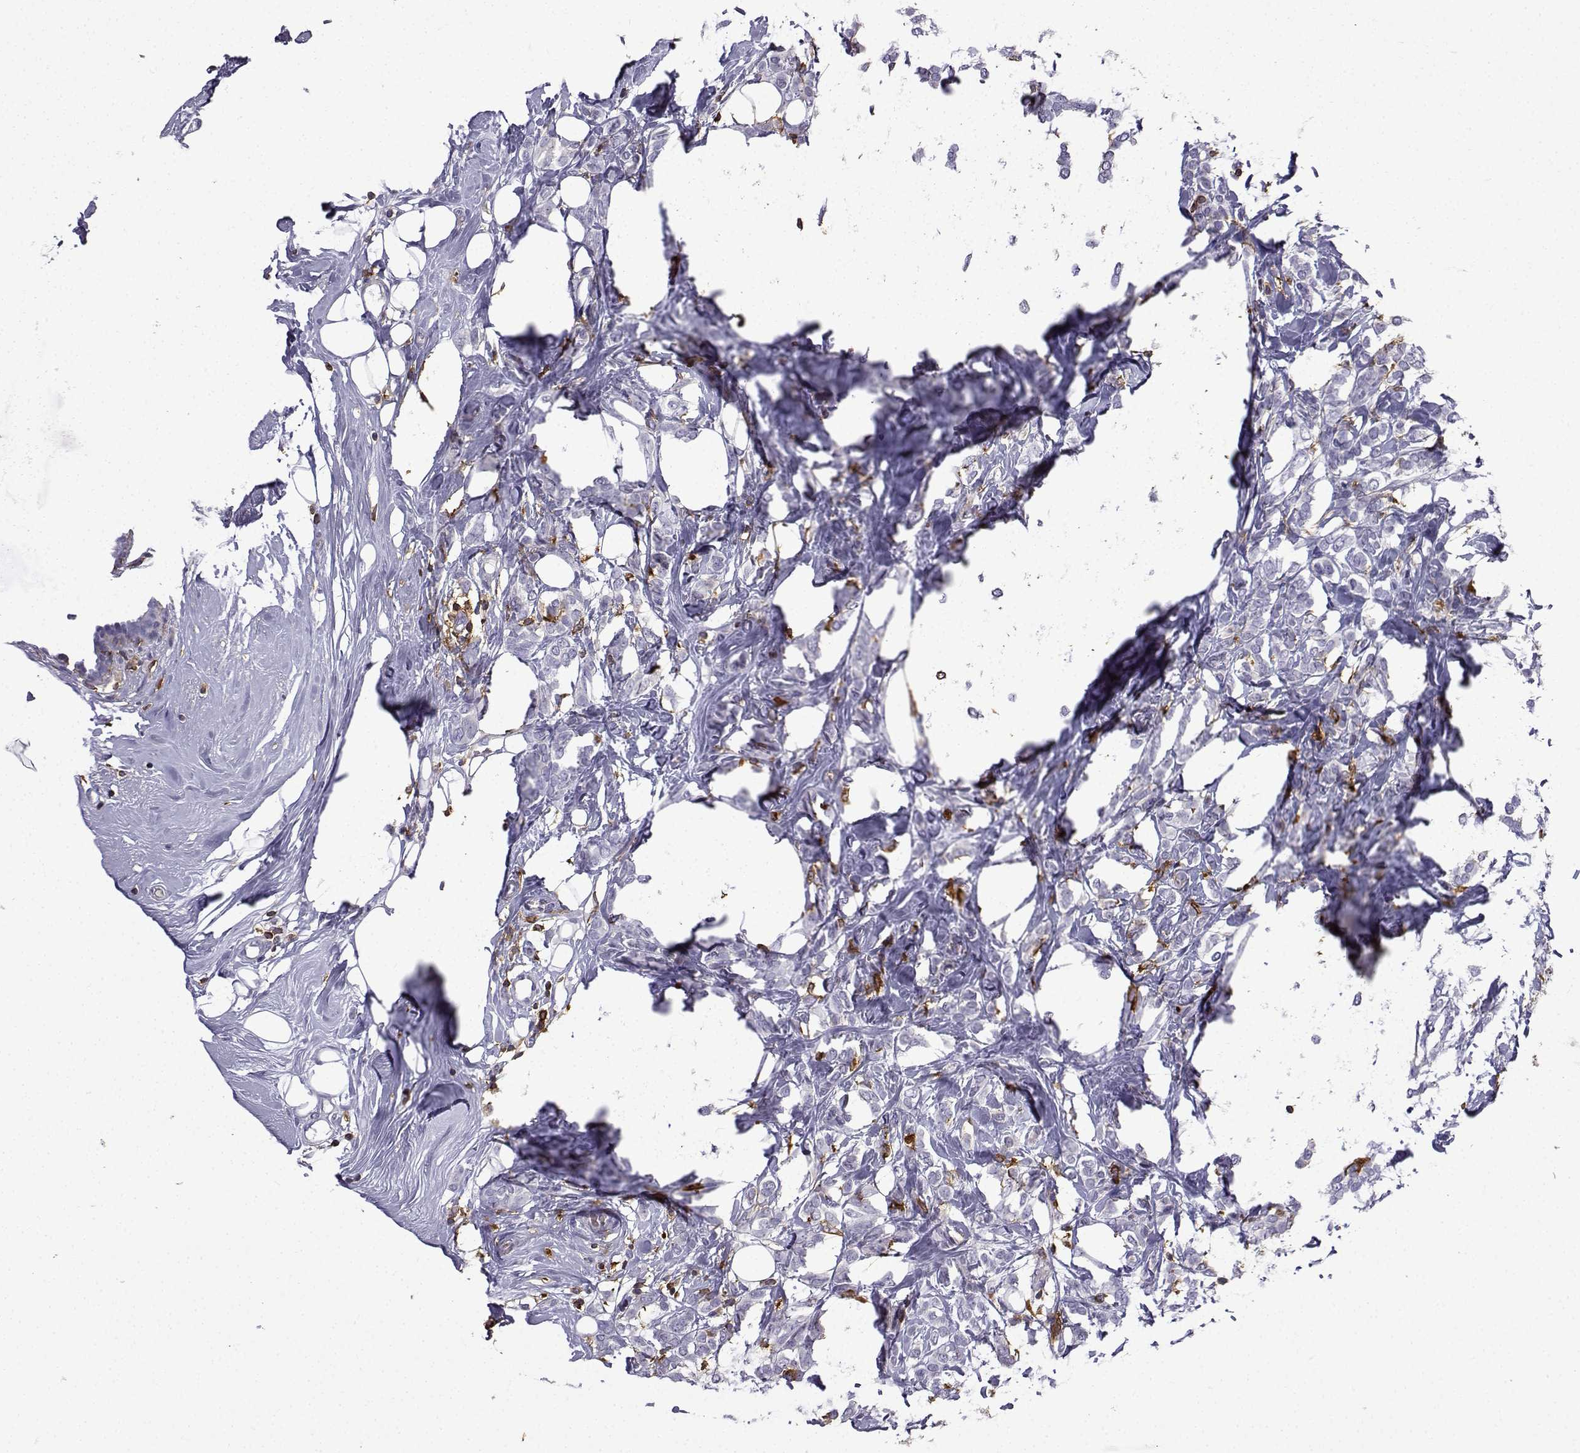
{"staining": {"intensity": "negative", "quantity": "none", "location": "none"}, "tissue": "breast cancer", "cell_type": "Tumor cells", "image_type": "cancer", "snomed": [{"axis": "morphology", "description": "Lobular carcinoma"}, {"axis": "topography", "description": "Breast"}], "caption": "Tumor cells are negative for protein expression in human breast cancer. (DAB (3,3'-diaminobenzidine) immunohistochemistry, high magnification).", "gene": "DOCK10", "patient": {"sex": "female", "age": 49}}